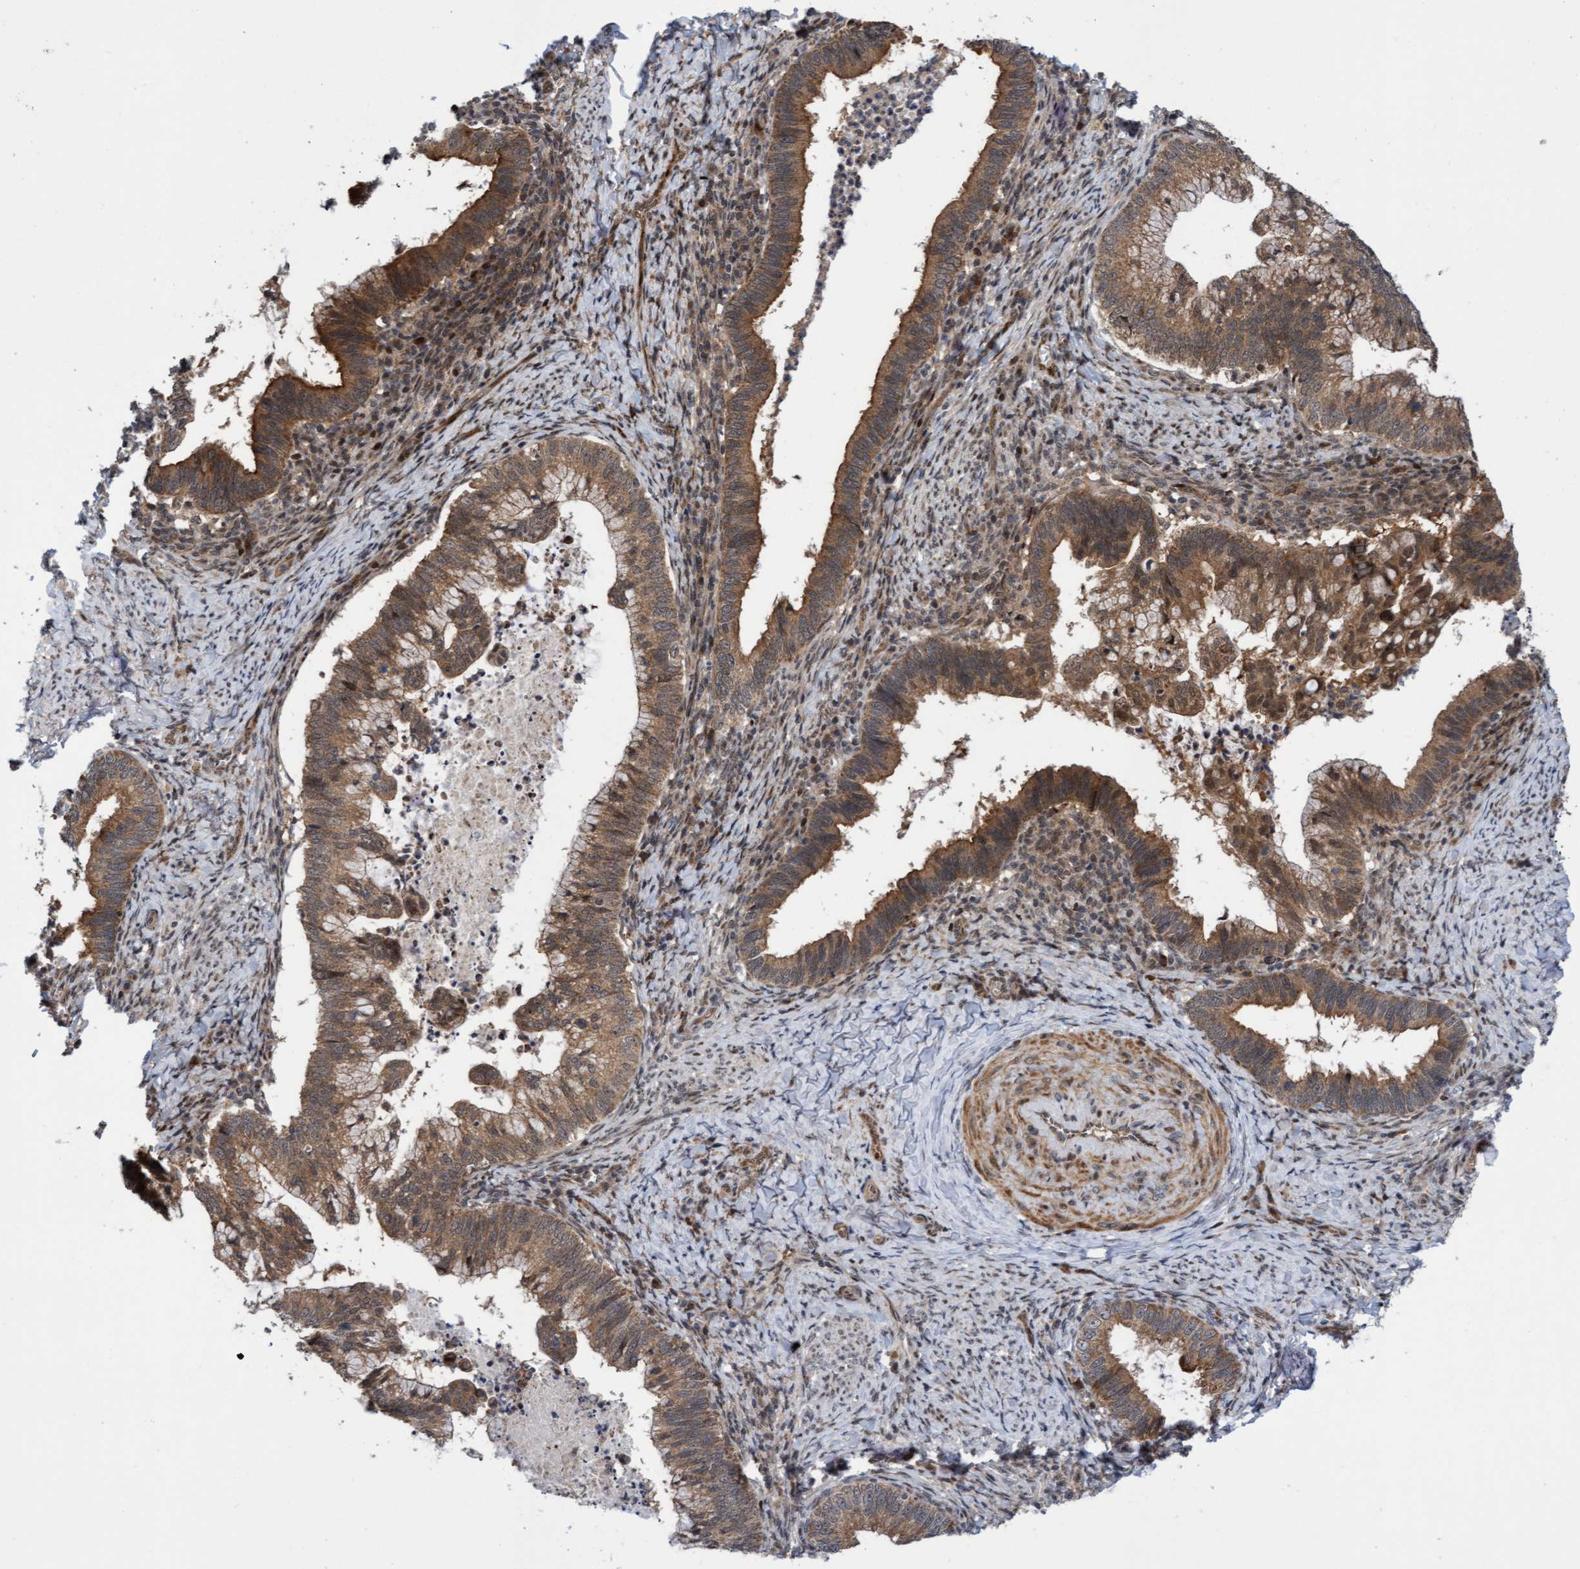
{"staining": {"intensity": "moderate", "quantity": ">75%", "location": "cytoplasmic/membranous"}, "tissue": "cervical cancer", "cell_type": "Tumor cells", "image_type": "cancer", "snomed": [{"axis": "morphology", "description": "Adenocarcinoma, NOS"}, {"axis": "topography", "description": "Cervix"}], "caption": "Tumor cells show medium levels of moderate cytoplasmic/membranous expression in about >75% of cells in human cervical cancer. (DAB IHC, brown staining for protein, blue staining for nuclei).", "gene": "ITFG1", "patient": {"sex": "female", "age": 36}}